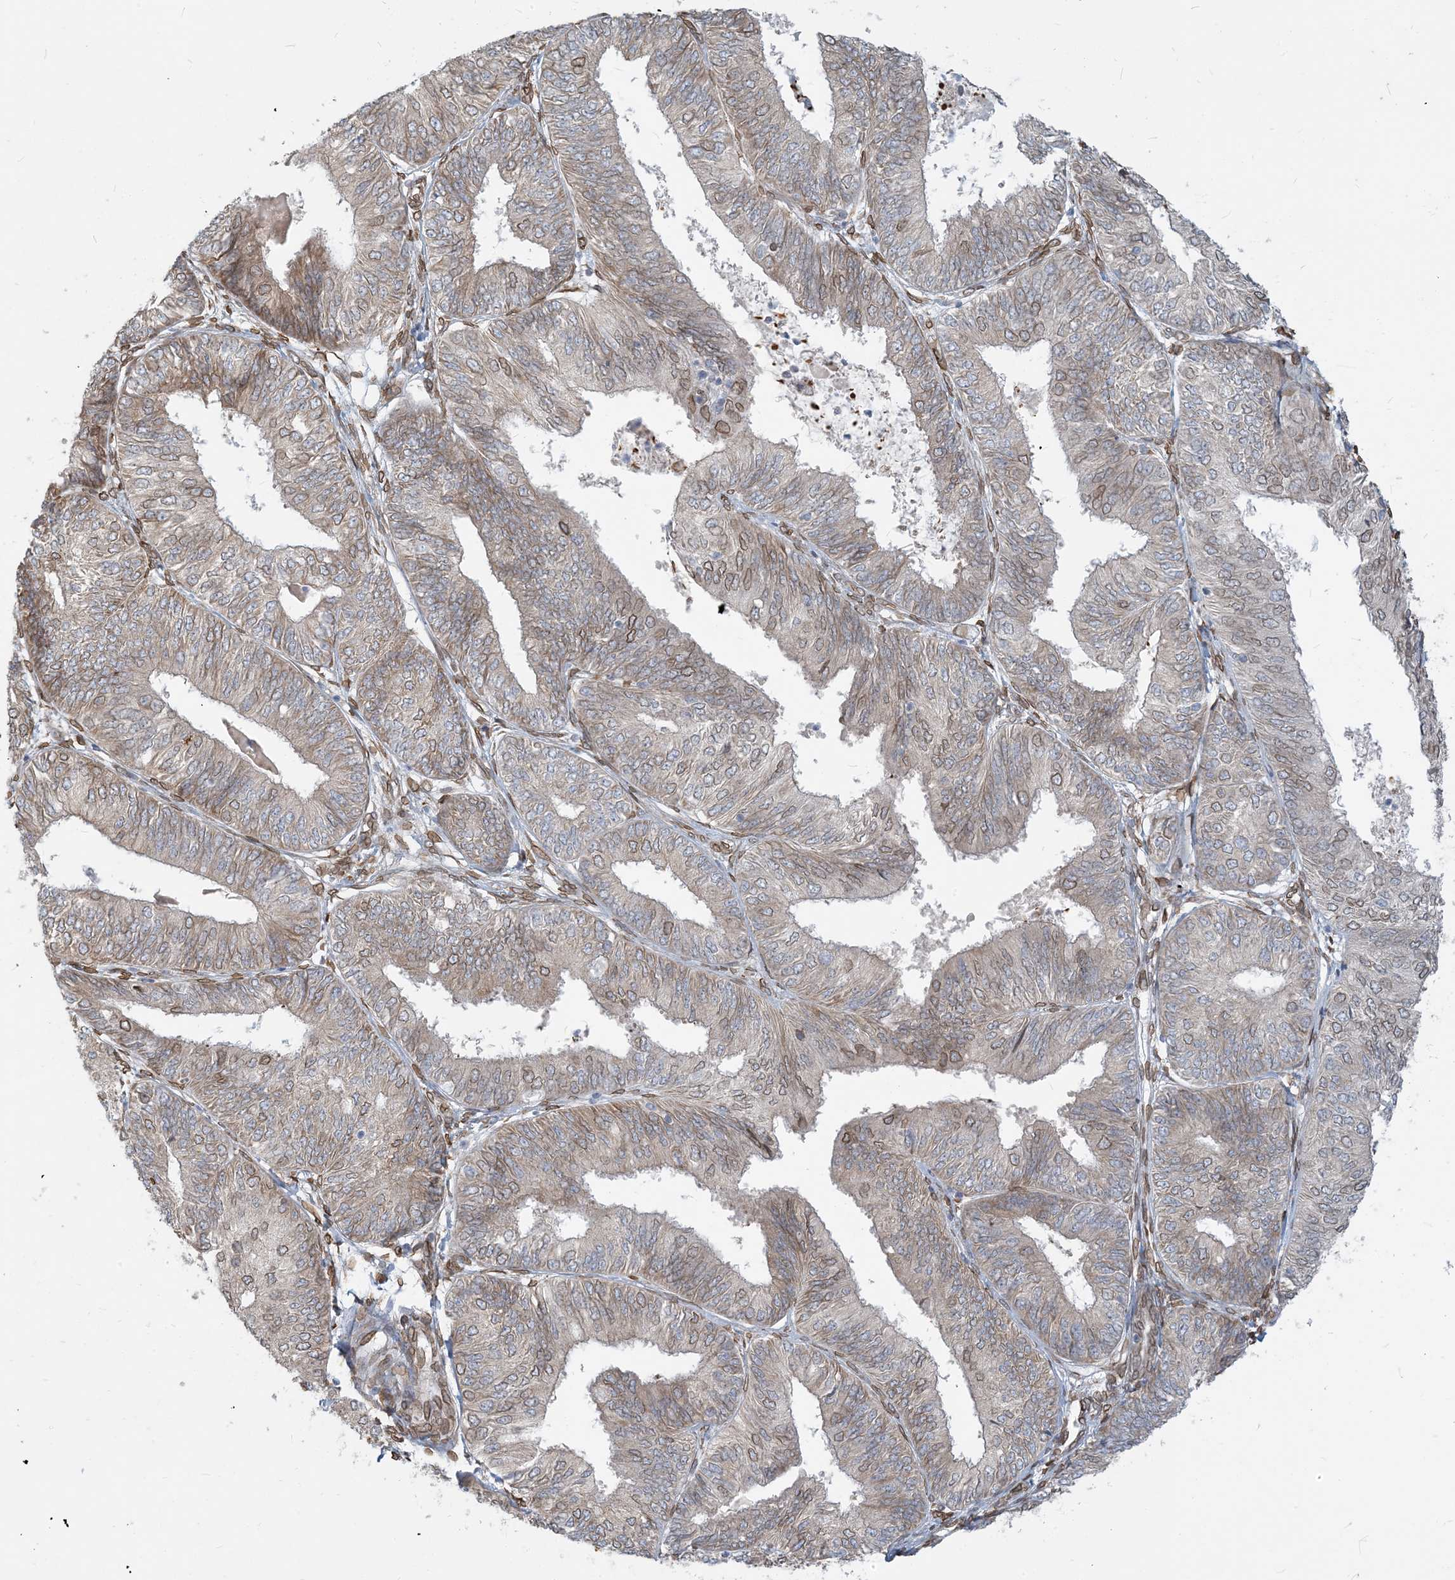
{"staining": {"intensity": "weak", "quantity": ">75%", "location": "cytoplasmic/membranous,nuclear"}, "tissue": "endometrial cancer", "cell_type": "Tumor cells", "image_type": "cancer", "snomed": [{"axis": "morphology", "description": "Adenocarcinoma, NOS"}, {"axis": "topography", "description": "Endometrium"}], "caption": "The histopathology image exhibits immunohistochemical staining of endometrial adenocarcinoma. There is weak cytoplasmic/membranous and nuclear expression is appreciated in about >75% of tumor cells.", "gene": "WWP1", "patient": {"sex": "female", "age": 58}}